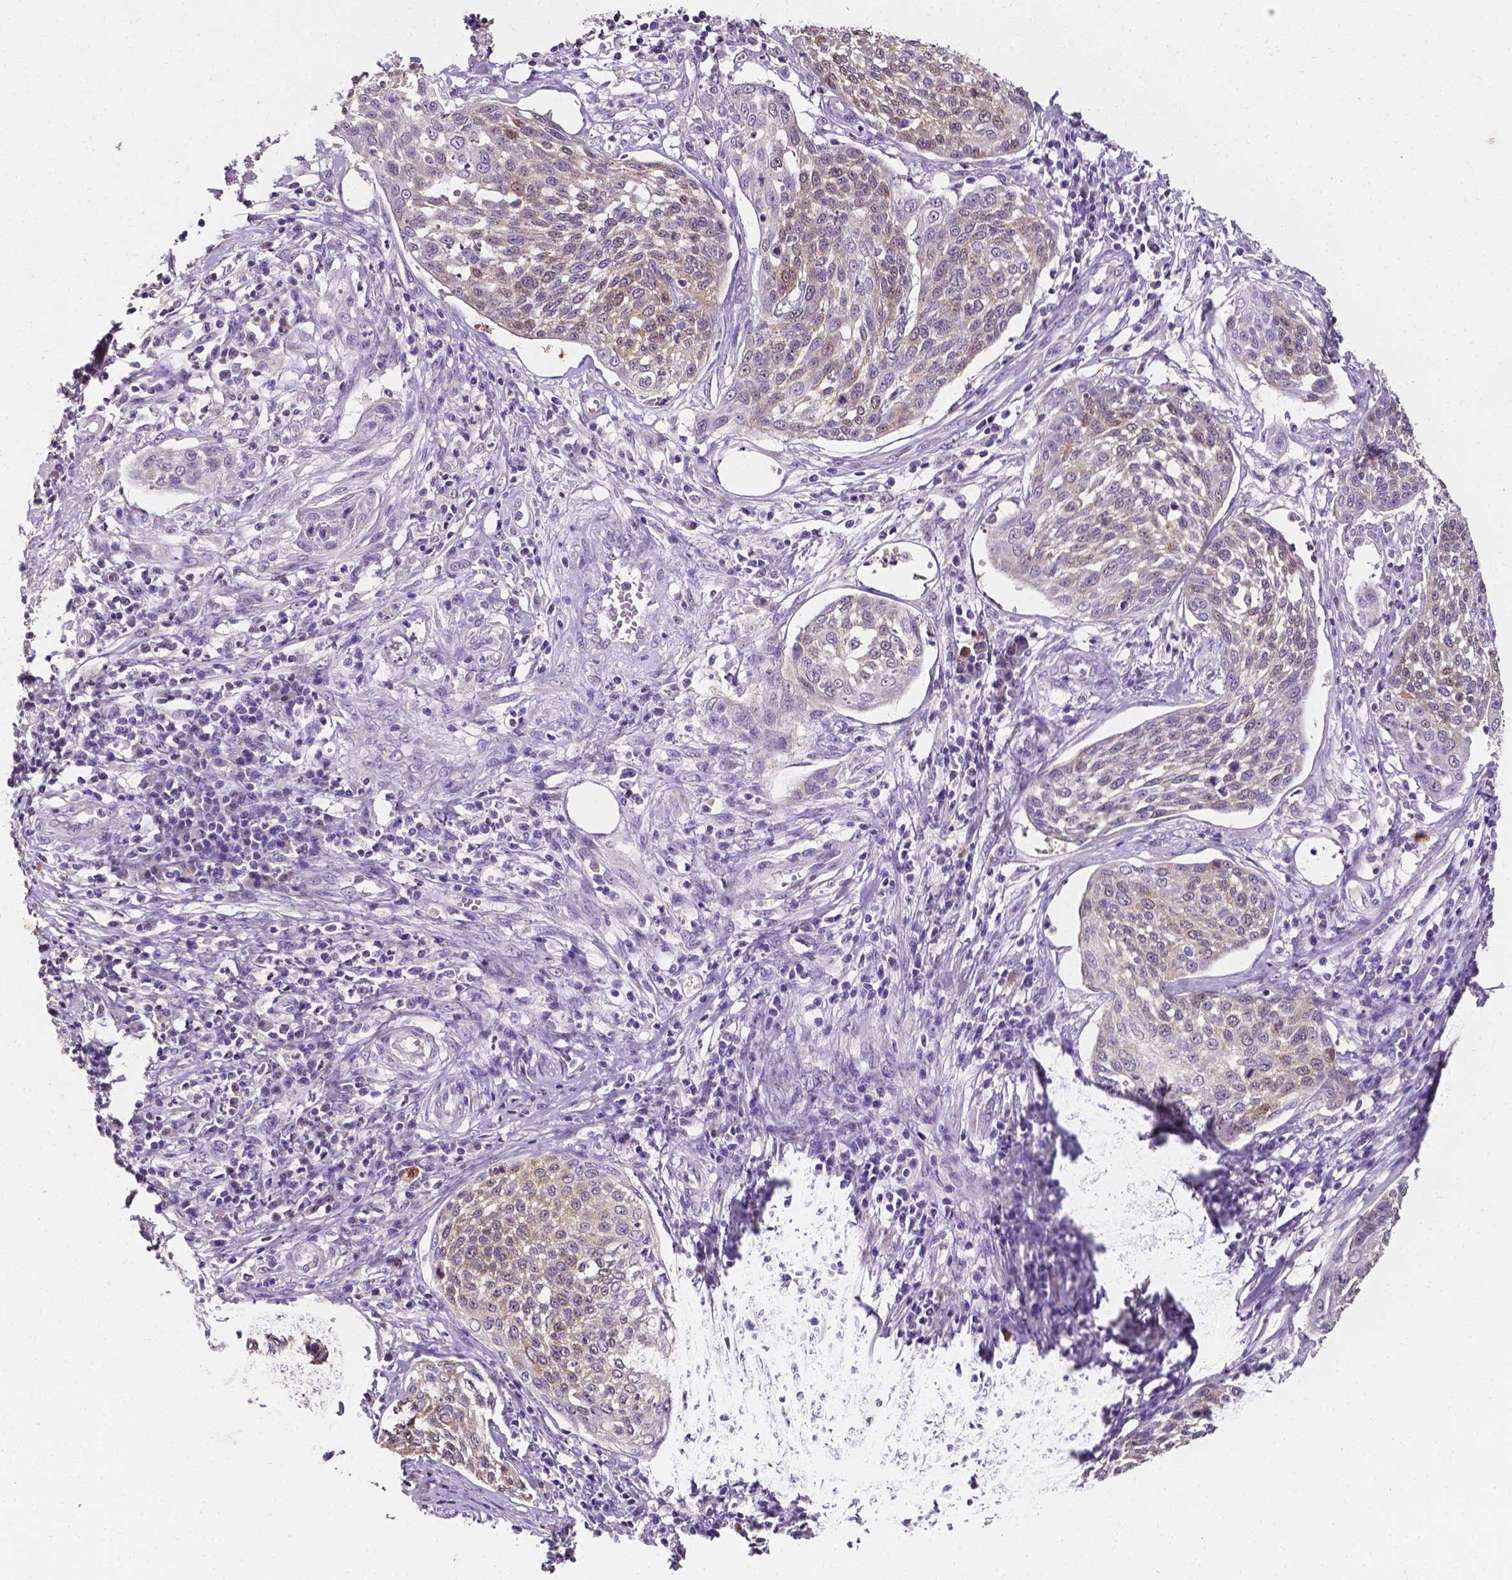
{"staining": {"intensity": "weak", "quantity": ">75%", "location": "cytoplasmic/membranous,nuclear"}, "tissue": "cervical cancer", "cell_type": "Tumor cells", "image_type": "cancer", "snomed": [{"axis": "morphology", "description": "Squamous cell carcinoma, NOS"}, {"axis": "topography", "description": "Cervix"}], "caption": "The micrograph reveals immunohistochemical staining of cervical cancer (squamous cell carcinoma). There is weak cytoplasmic/membranous and nuclear expression is identified in approximately >75% of tumor cells.", "gene": "PSAT1", "patient": {"sex": "female", "age": 34}}